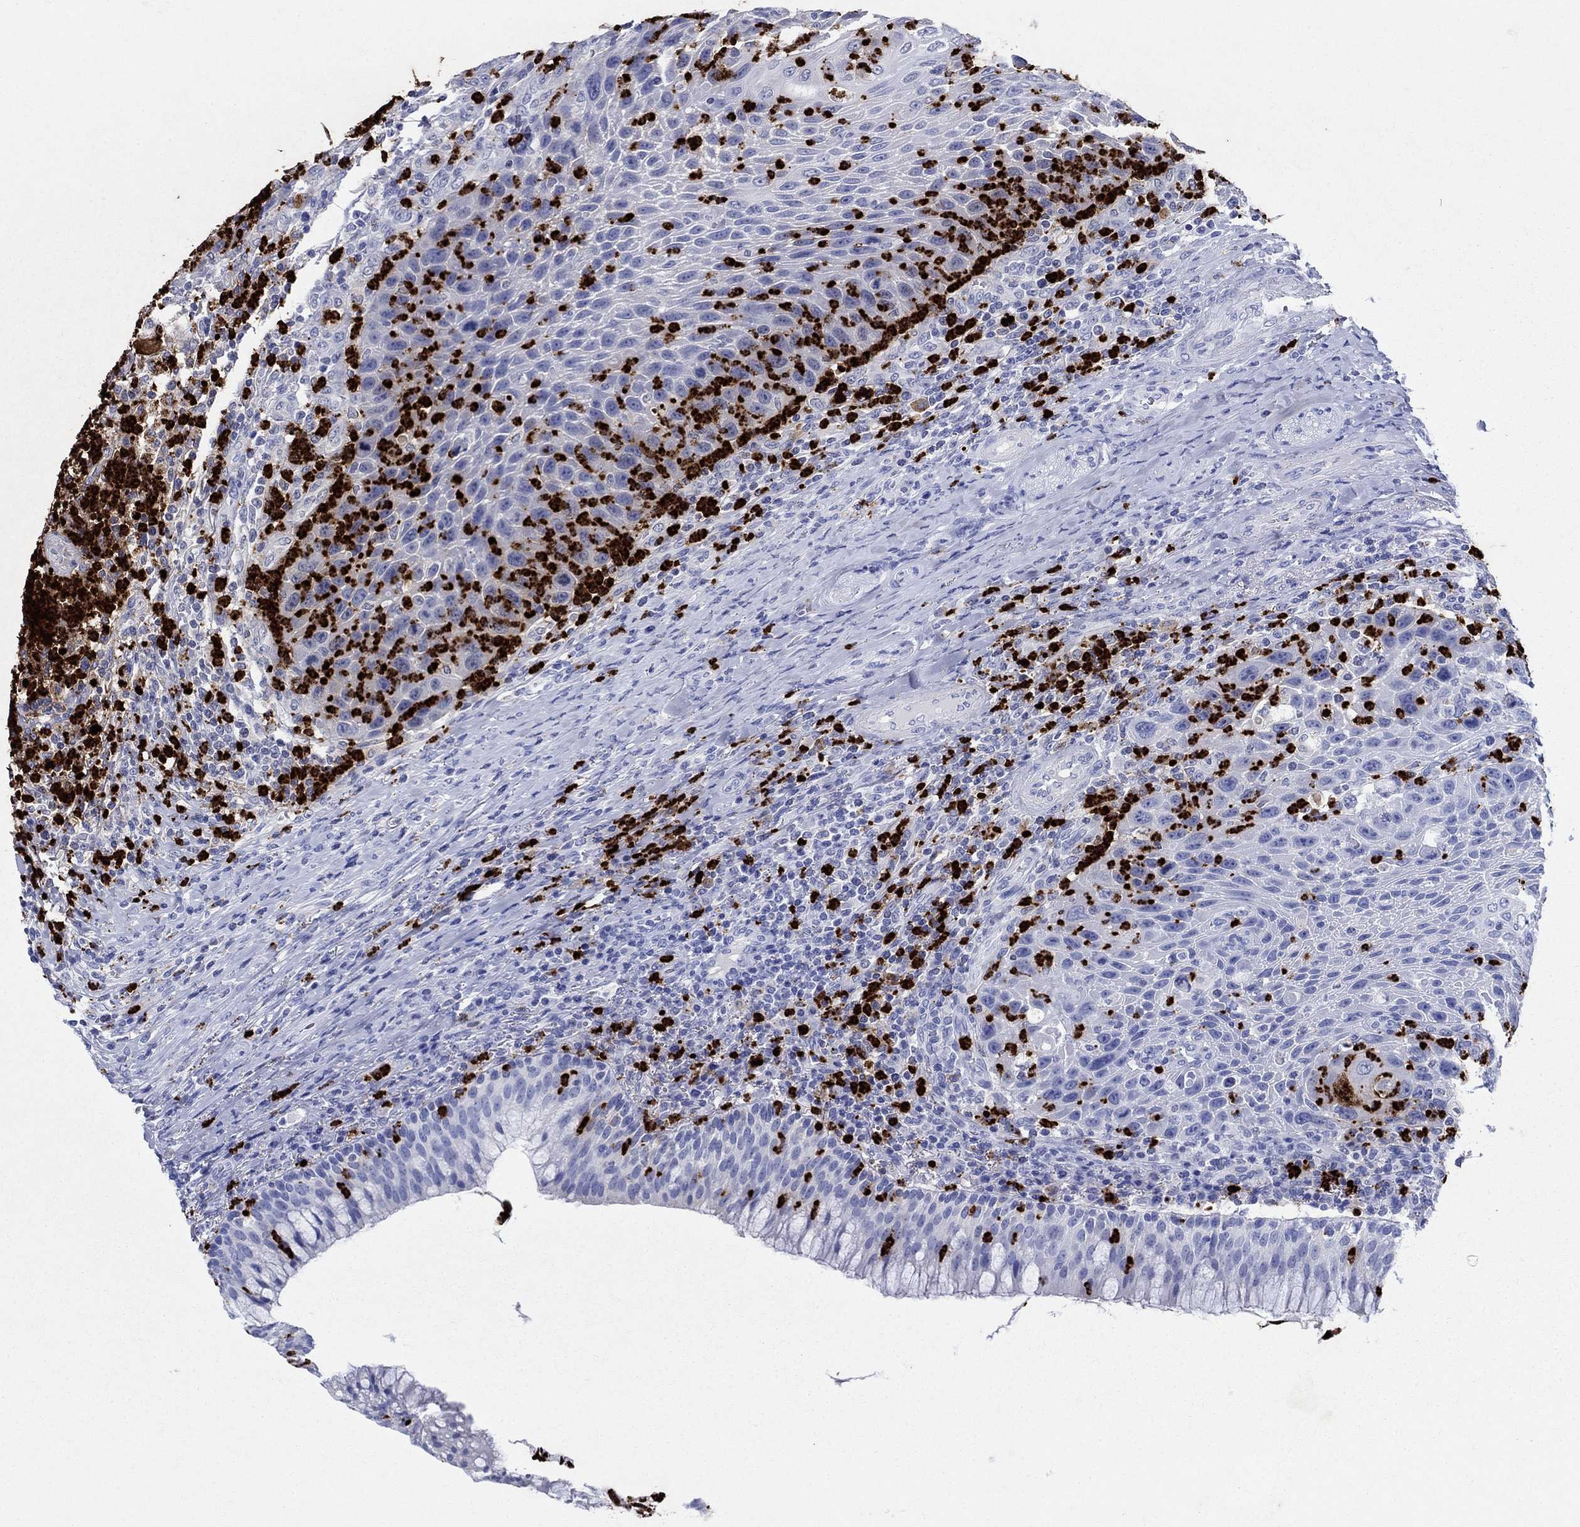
{"staining": {"intensity": "negative", "quantity": "none", "location": "none"}, "tissue": "head and neck cancer", "cell_type": "Tumor cells", "image_type": "cancer", "snomed": [{"axis": "morphology", "description": "Squamous cell carcinoma, NOS"}, {"axis": "topography", "description": "Head-Neck"}], "caption": "Immunohistochemistry (IHC) histopathology image of human head and neck squamous cell carcinoma stained for a protein (brown), which demonstrates no expression in tumor cells.", "gene": "AZU1", "patient": {"sex": "male", "age": 69}}